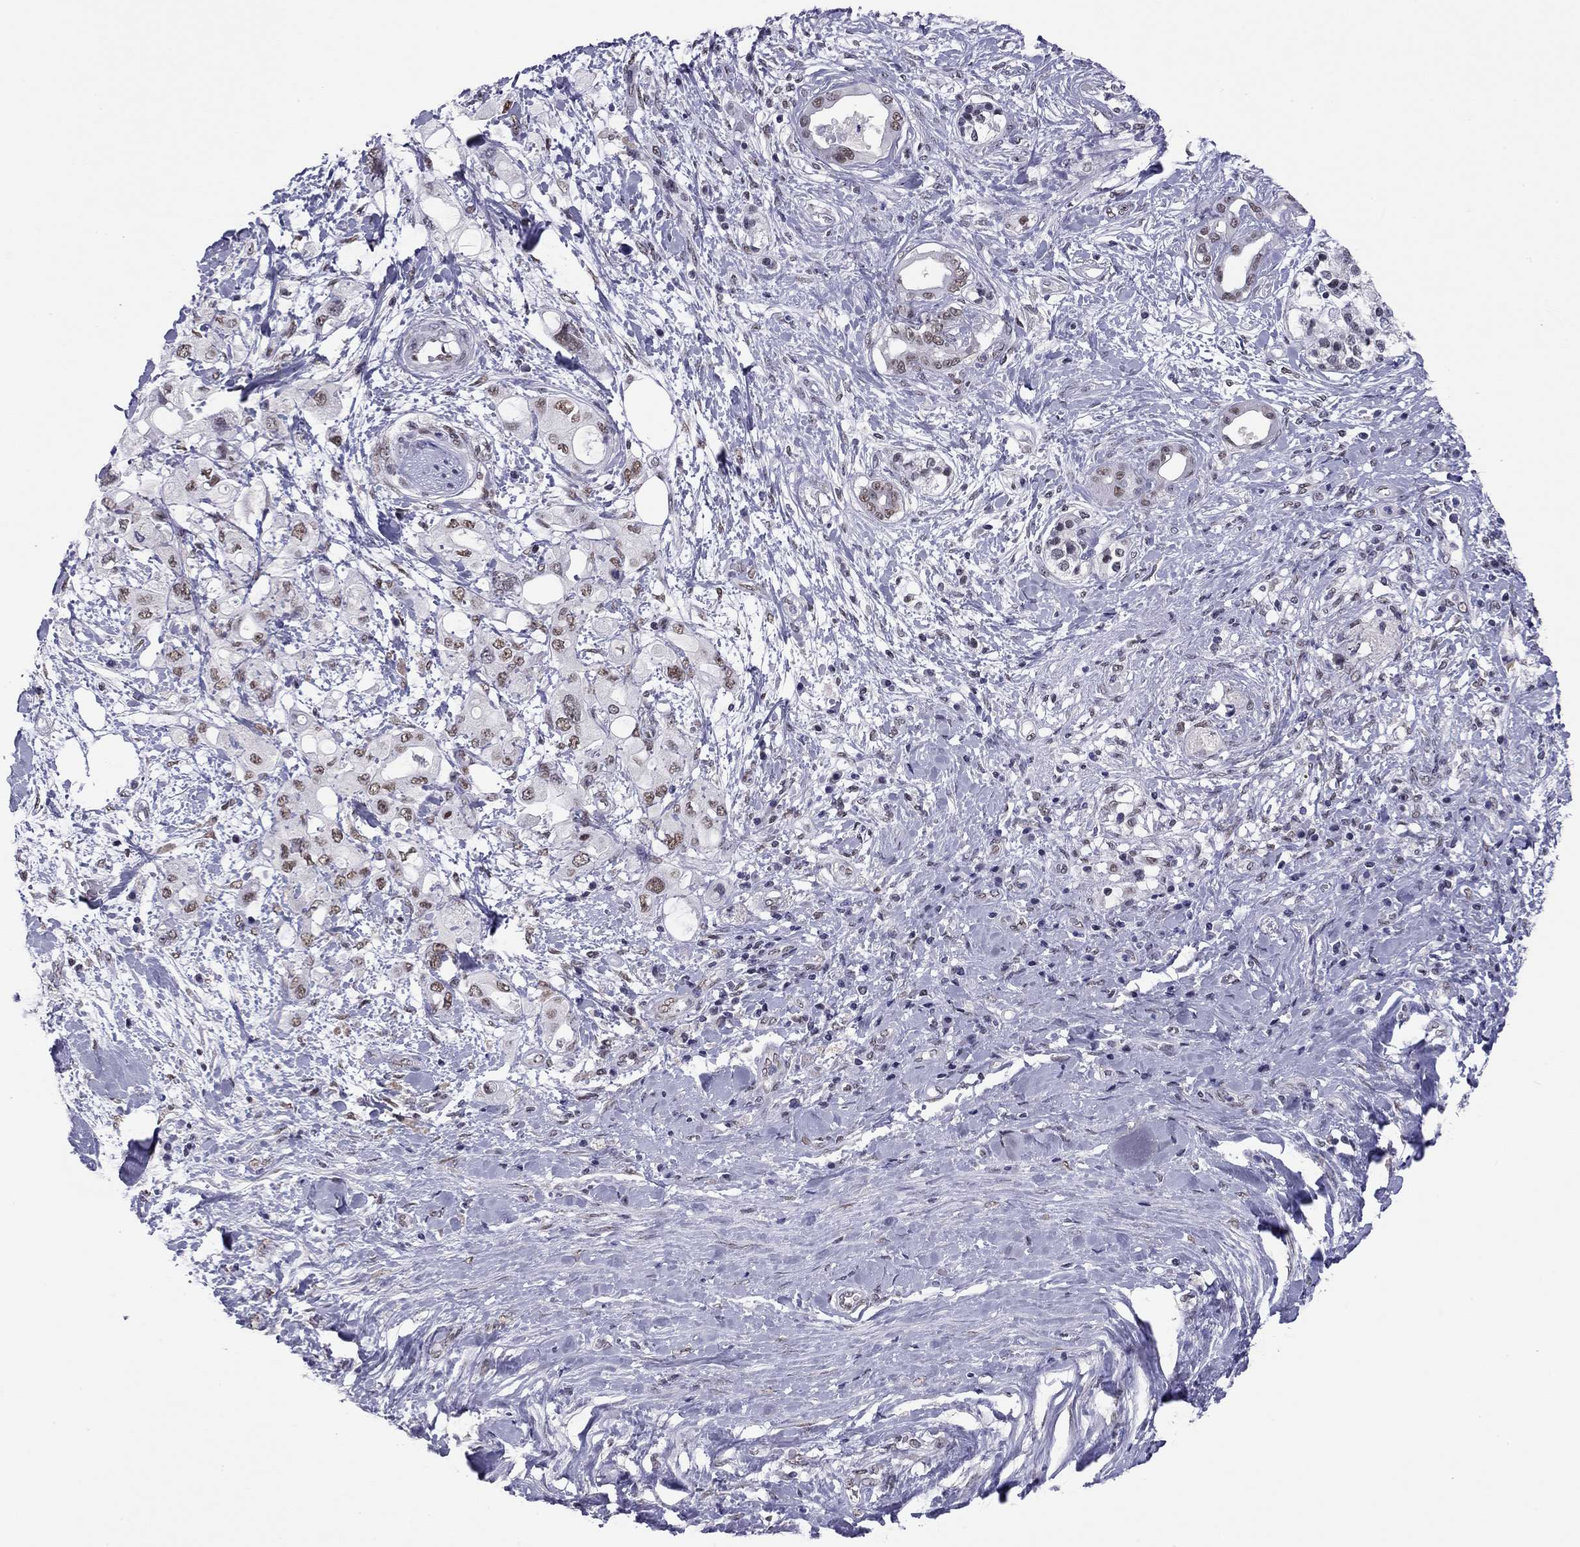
{"staining": {"intensity": "moderate", "quantity": ">75%", "location": "nuclear"}, "tissue": "pancreatic cancer", "cell_type": "Tumor cells", "image_type": "cancer", "snomed": [{"axis": "morphology", "description": "Adenocarcinoma, NOS"}, {"axis": "topography", "description": "Pancreas"}], "caption": "Immunohistochemical staining of human pancreatic adenocarcinoma reveals medium levels of moderate nuclear positivity in approximately >75% of tumor cells.", "gene": "DOT1L", "patient": {"sex": "female", "age": 56}}